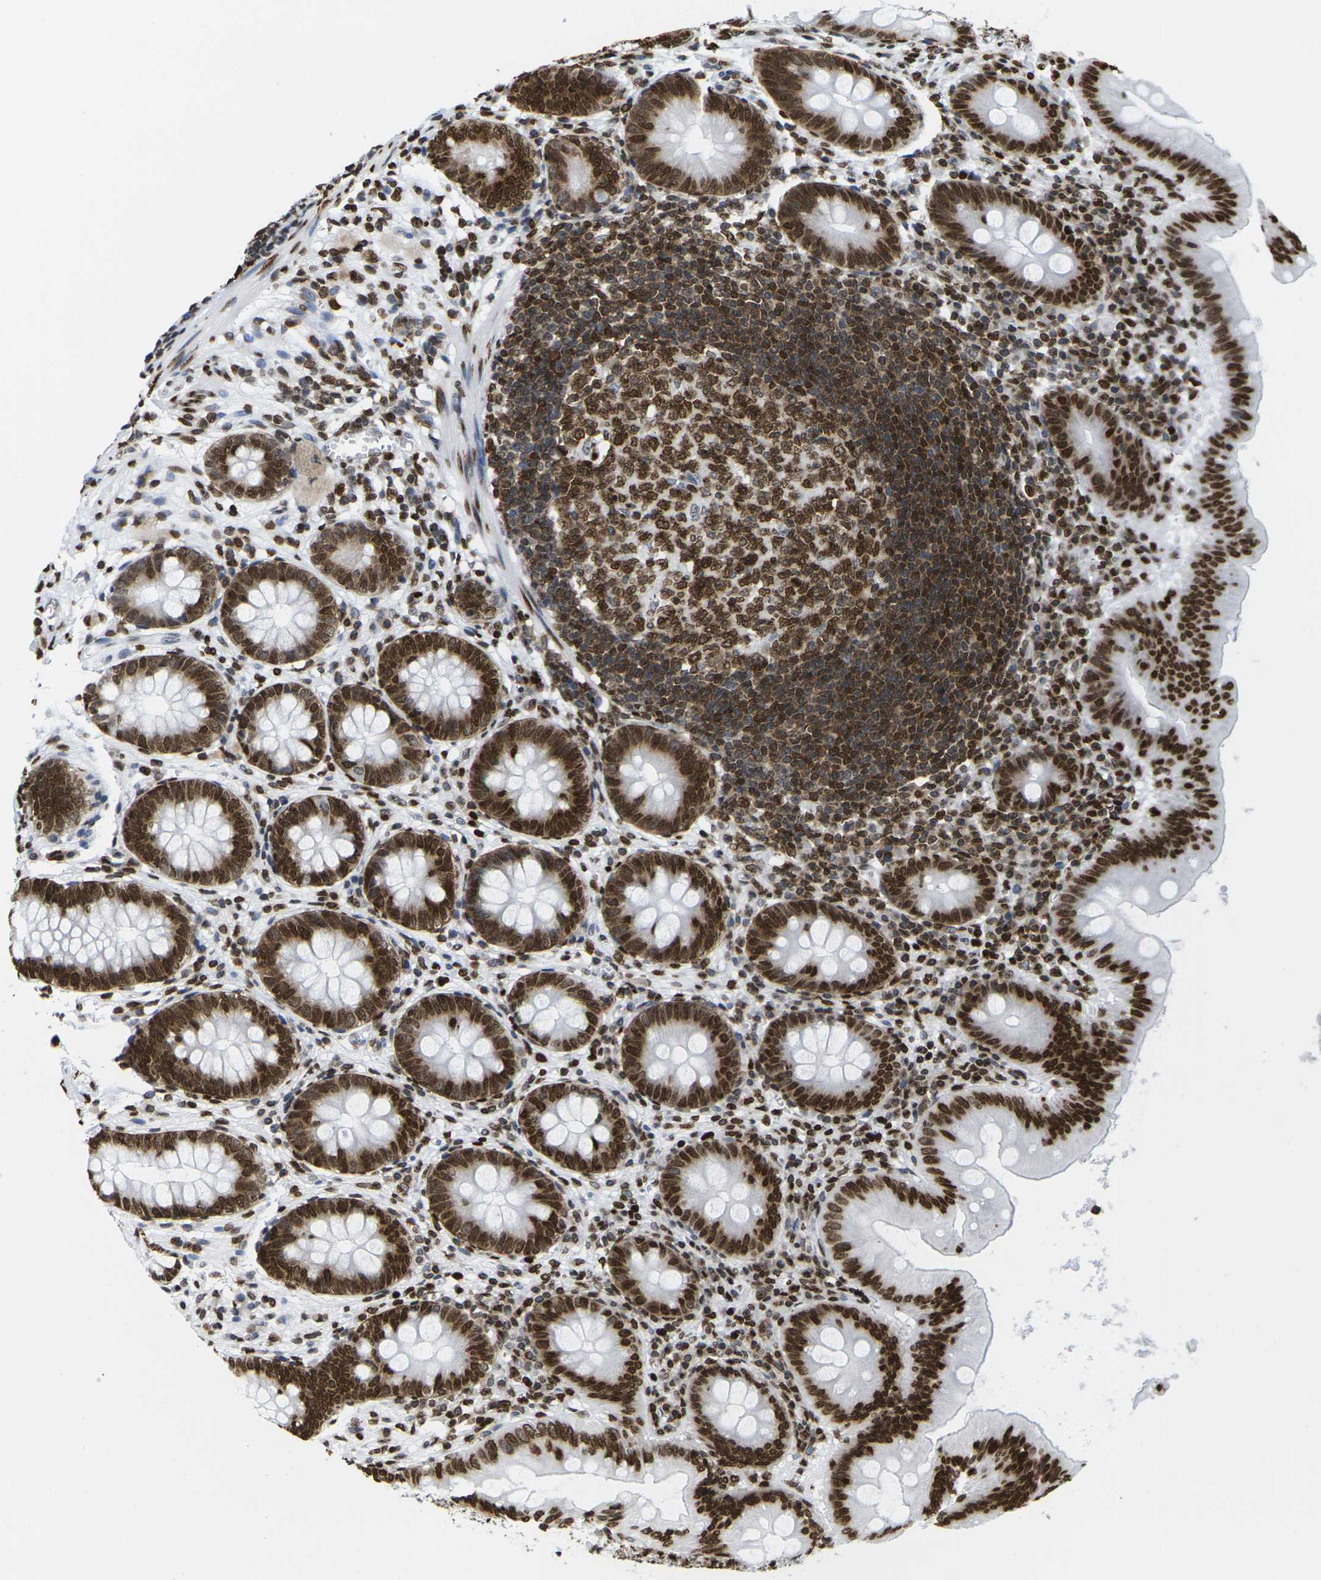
{"staining": {"intensity": "strong", "quantity": ">75%", "location": "nuclear"}, "tissue": "appendix", "cell_type": "Glandular cells", "image_type": "normal", "snomed": [{"axis": "morphology", "description": "Normal tissue, NOS"}, {"axis": "topography", "description": "Appendix"}], "caption": "Glandular cells show strong nuclear positivity in about >75% of cells in benign appendix. The protein of interest is stained brown, and the nuclei are stained in blue (DAB (3,3'-diaminobenzidine) IHC with brightfield microscopy, high magnification).", "gene": "H2AC21", "patient": {"sex": "male", "age": 56}}